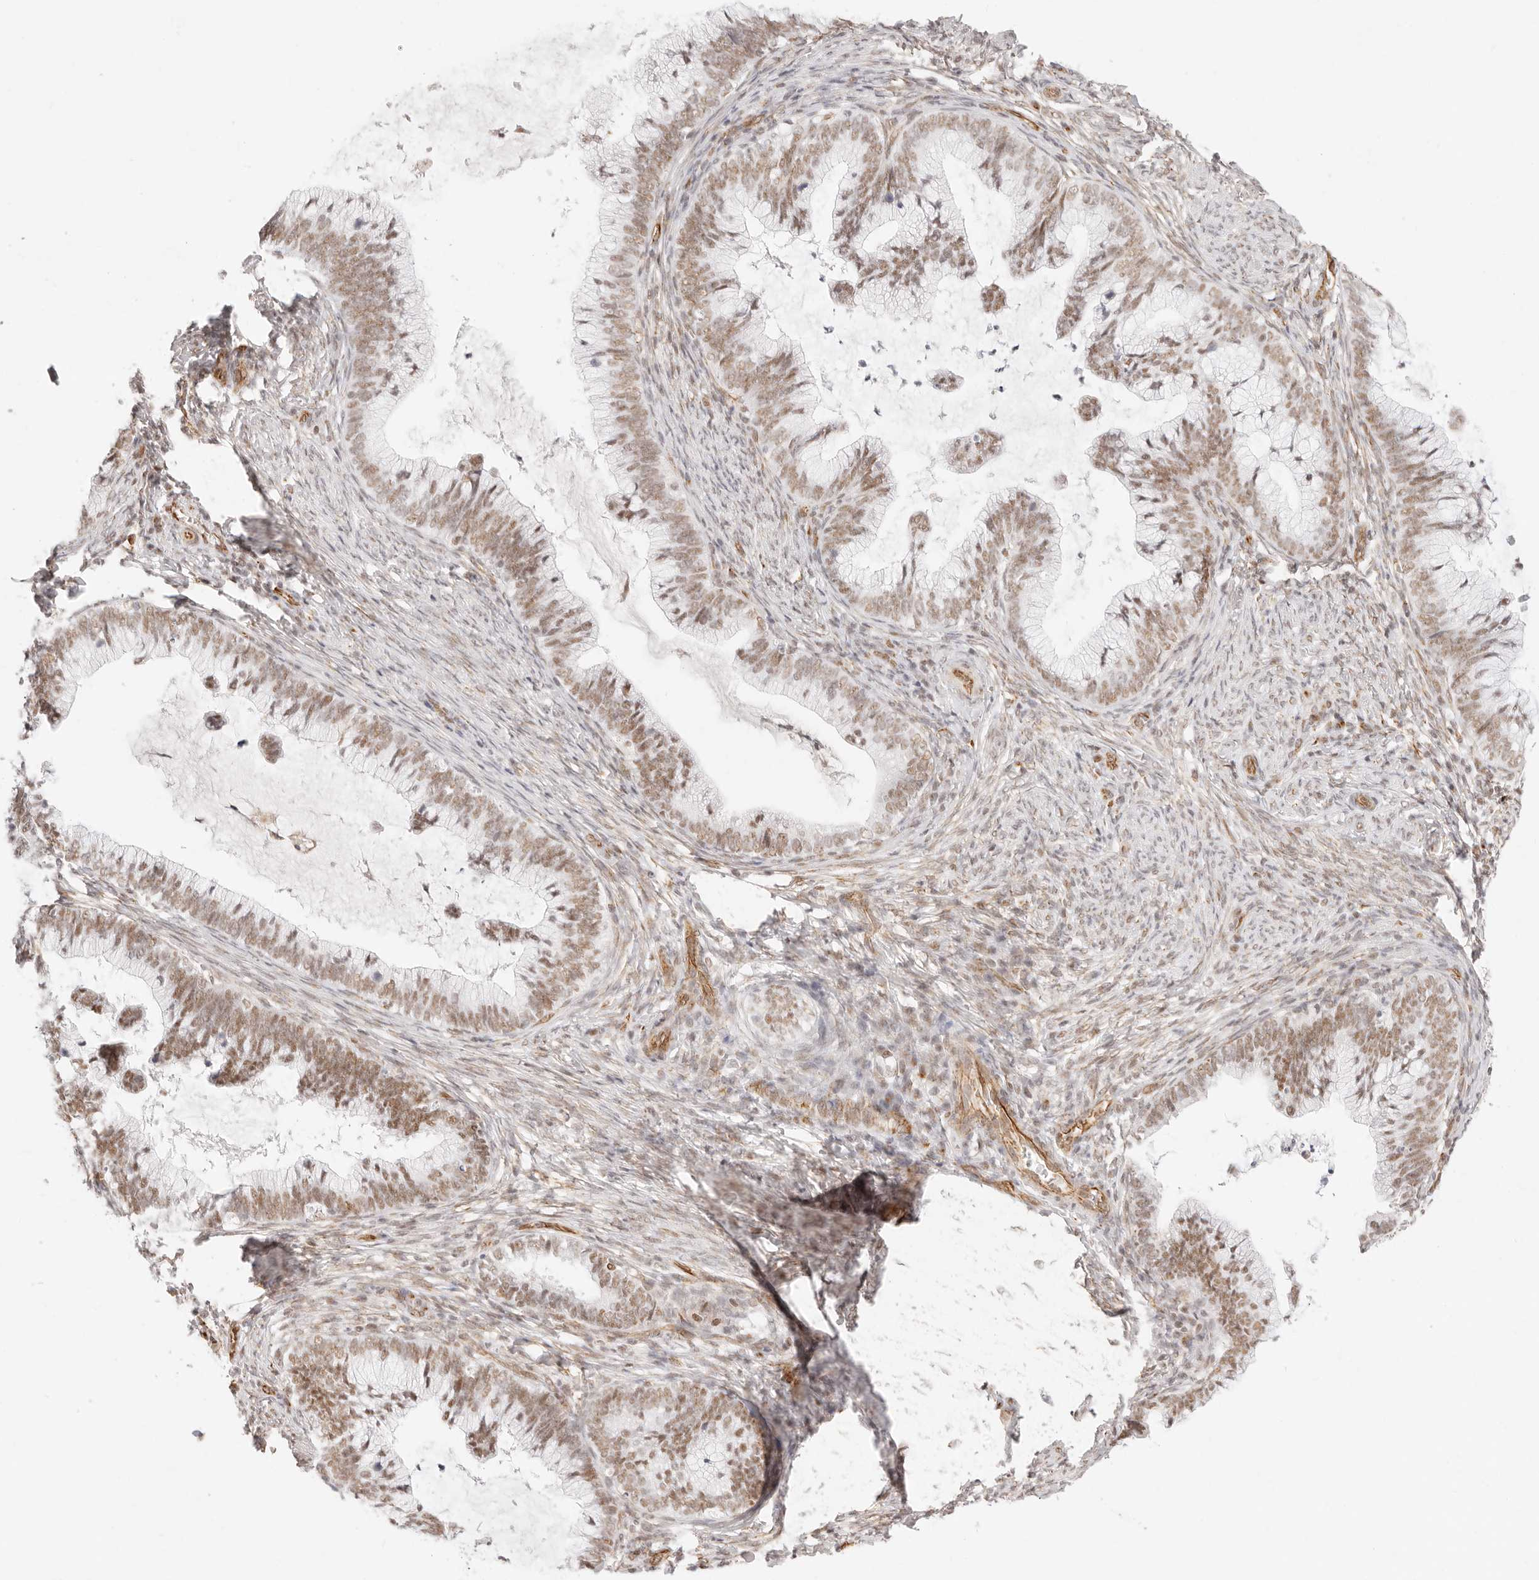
{"staining": {"intensity": "moderate", "quantity": ">75%", "location": "nuclear"}, "tissue": "cervical cancer", "cell_type": "Tumor cells", "image_type": "cancer", "snomed": [{"axis": "morphology", "description": "Adenocarcinoma, NOS"}, {"axis": "topography", "description": "Cervix"}], "caption": "Approximately >75% of tumor cells in cervical cancer (adenocarcinoma) show moderate nuclear protein positivity as visualized by brown immunohistochemical staining.", "gene": "ZC3H11A", "patient": {"sex": "female", "age": 36}}